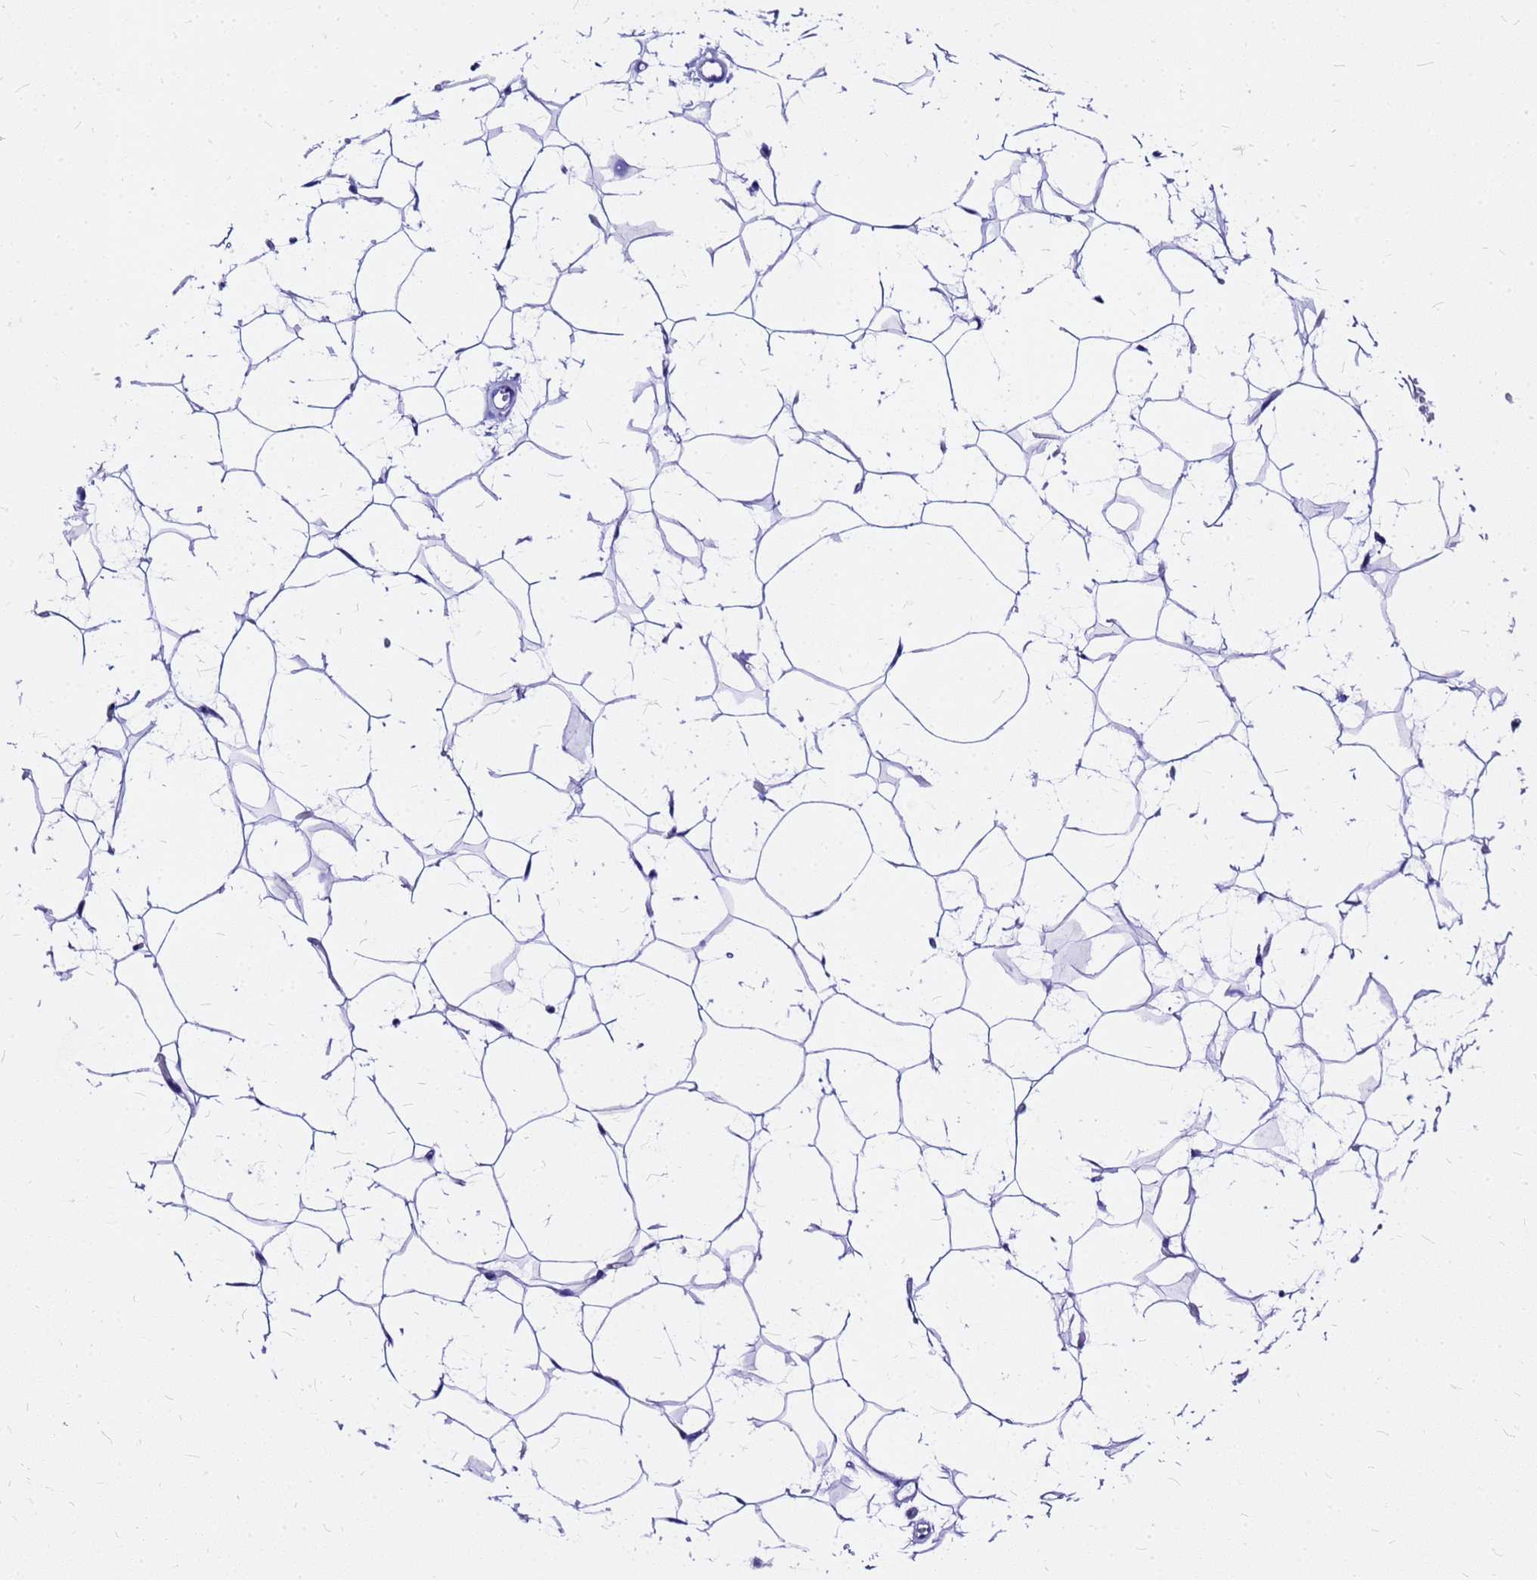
{"staining": {"intensity": "negative", "quantity": "none", "location": "none"}, "tissue": "adipose tissue", "cell_type": "Adipocytes", "image_type": "normal", "snomed": [{"axis": "morphology", "description": "Normal tissue, NOS"}, {"axis": "topography", "description": "Breast"}], "caption": "High power microscopy image of an IHC photomicrograph of normal adipose tissue, revealing no significant expression in adipocytes.", "gene": "HERC4", "patient": {"sex": "female", "age": 26}}